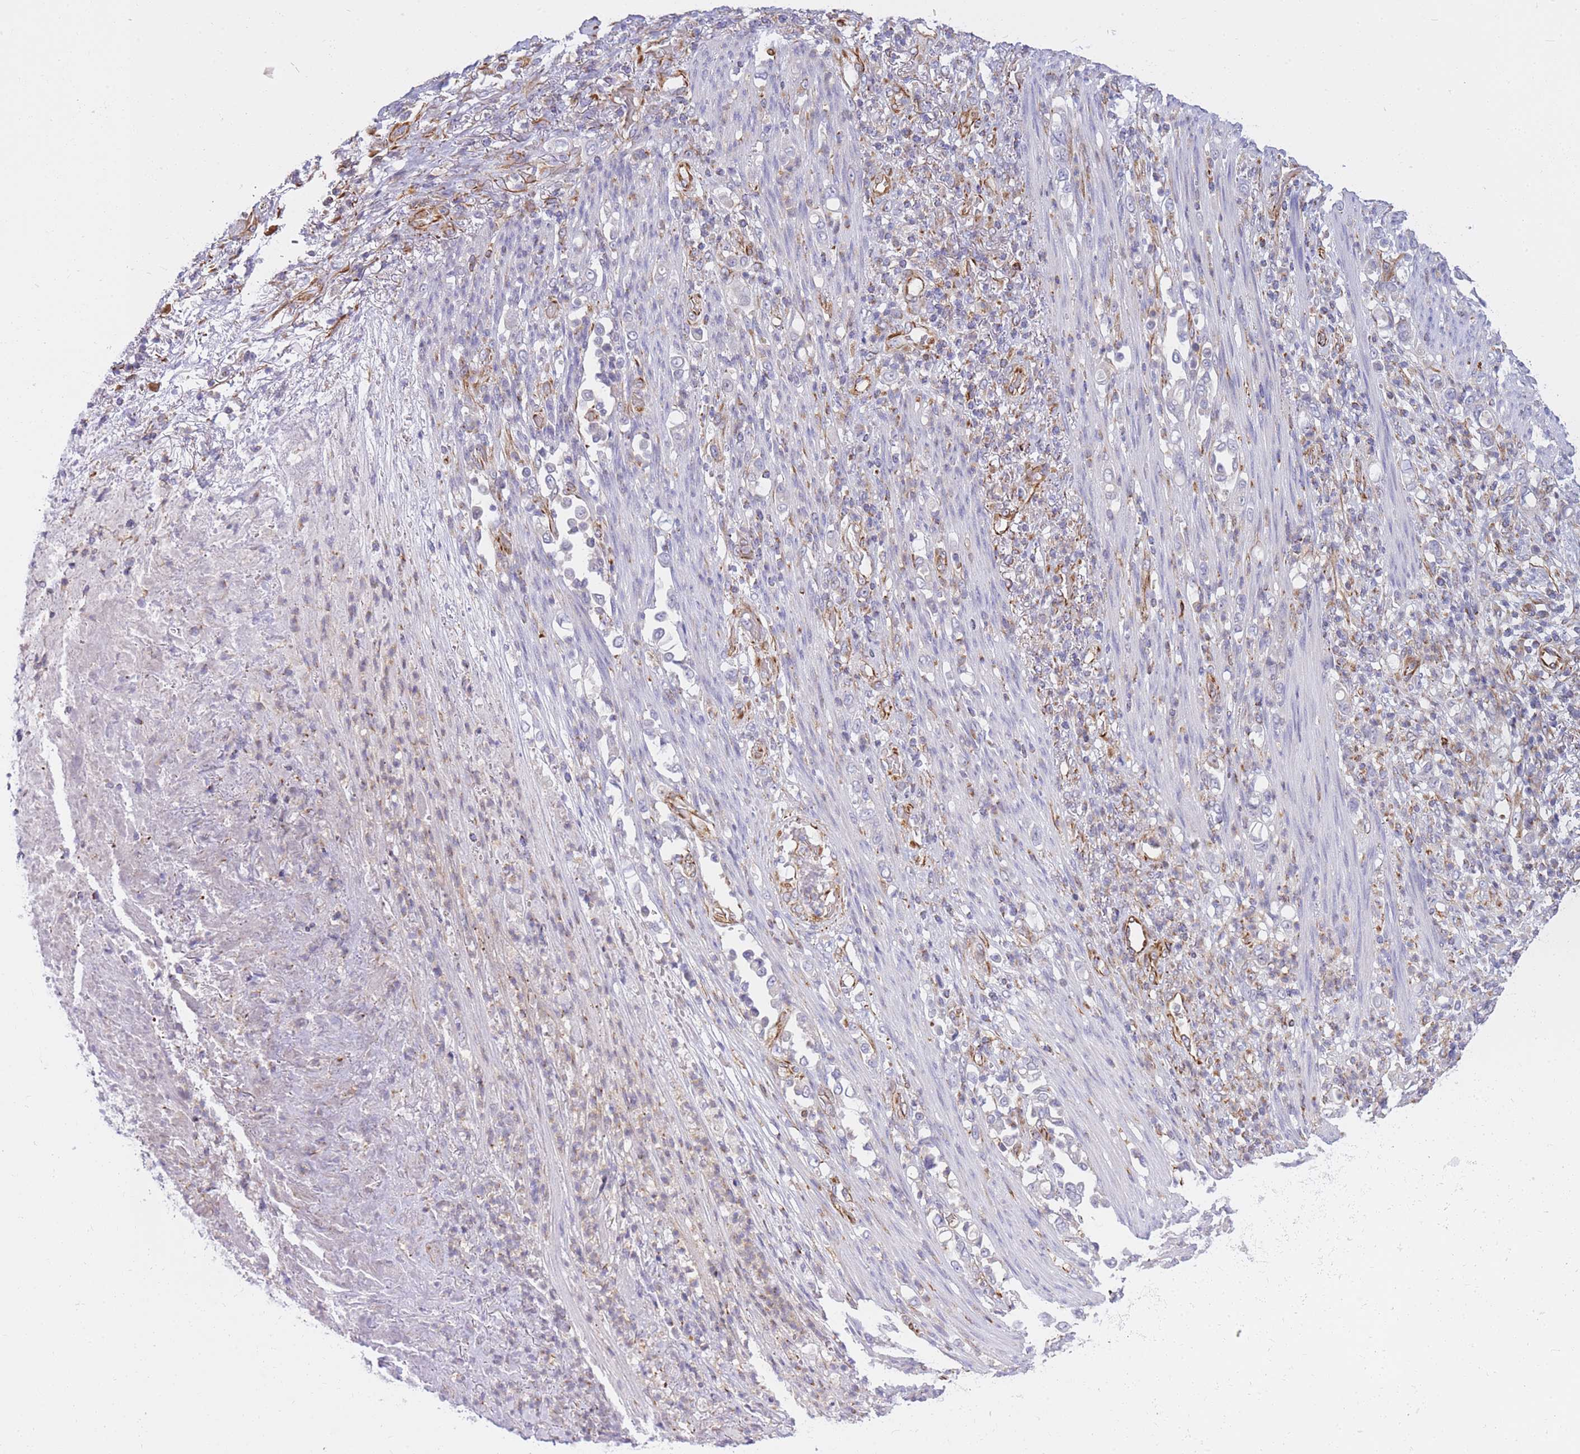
{"staining": {"intensity": "weak", "quantity": "<25%", "location": "cytoplasmic/membranous"}, "tissue": "stomach cancer", "cell_type": "Tumor cells", "image_type": "cancer", "snomed": [{"axis": "morphology", "description": "Normal tissue, NOS"}, {"axis": "morphology", "description": "Adenocarcinoma, NOS"}, {"axis": "topography", "description": "Stomach"}], "caption": "A high-resolution micrograph shows immunohistochemistry (IHC) staining of adenocarcinoma (stomach), which displays no significant expression in tumor cells. (DAB (3,3'-diaminobenzidine) immunohistochemistry, high magnification).", "gene": "ECPAS", "patient": {"sex": "female", "age": 79}}